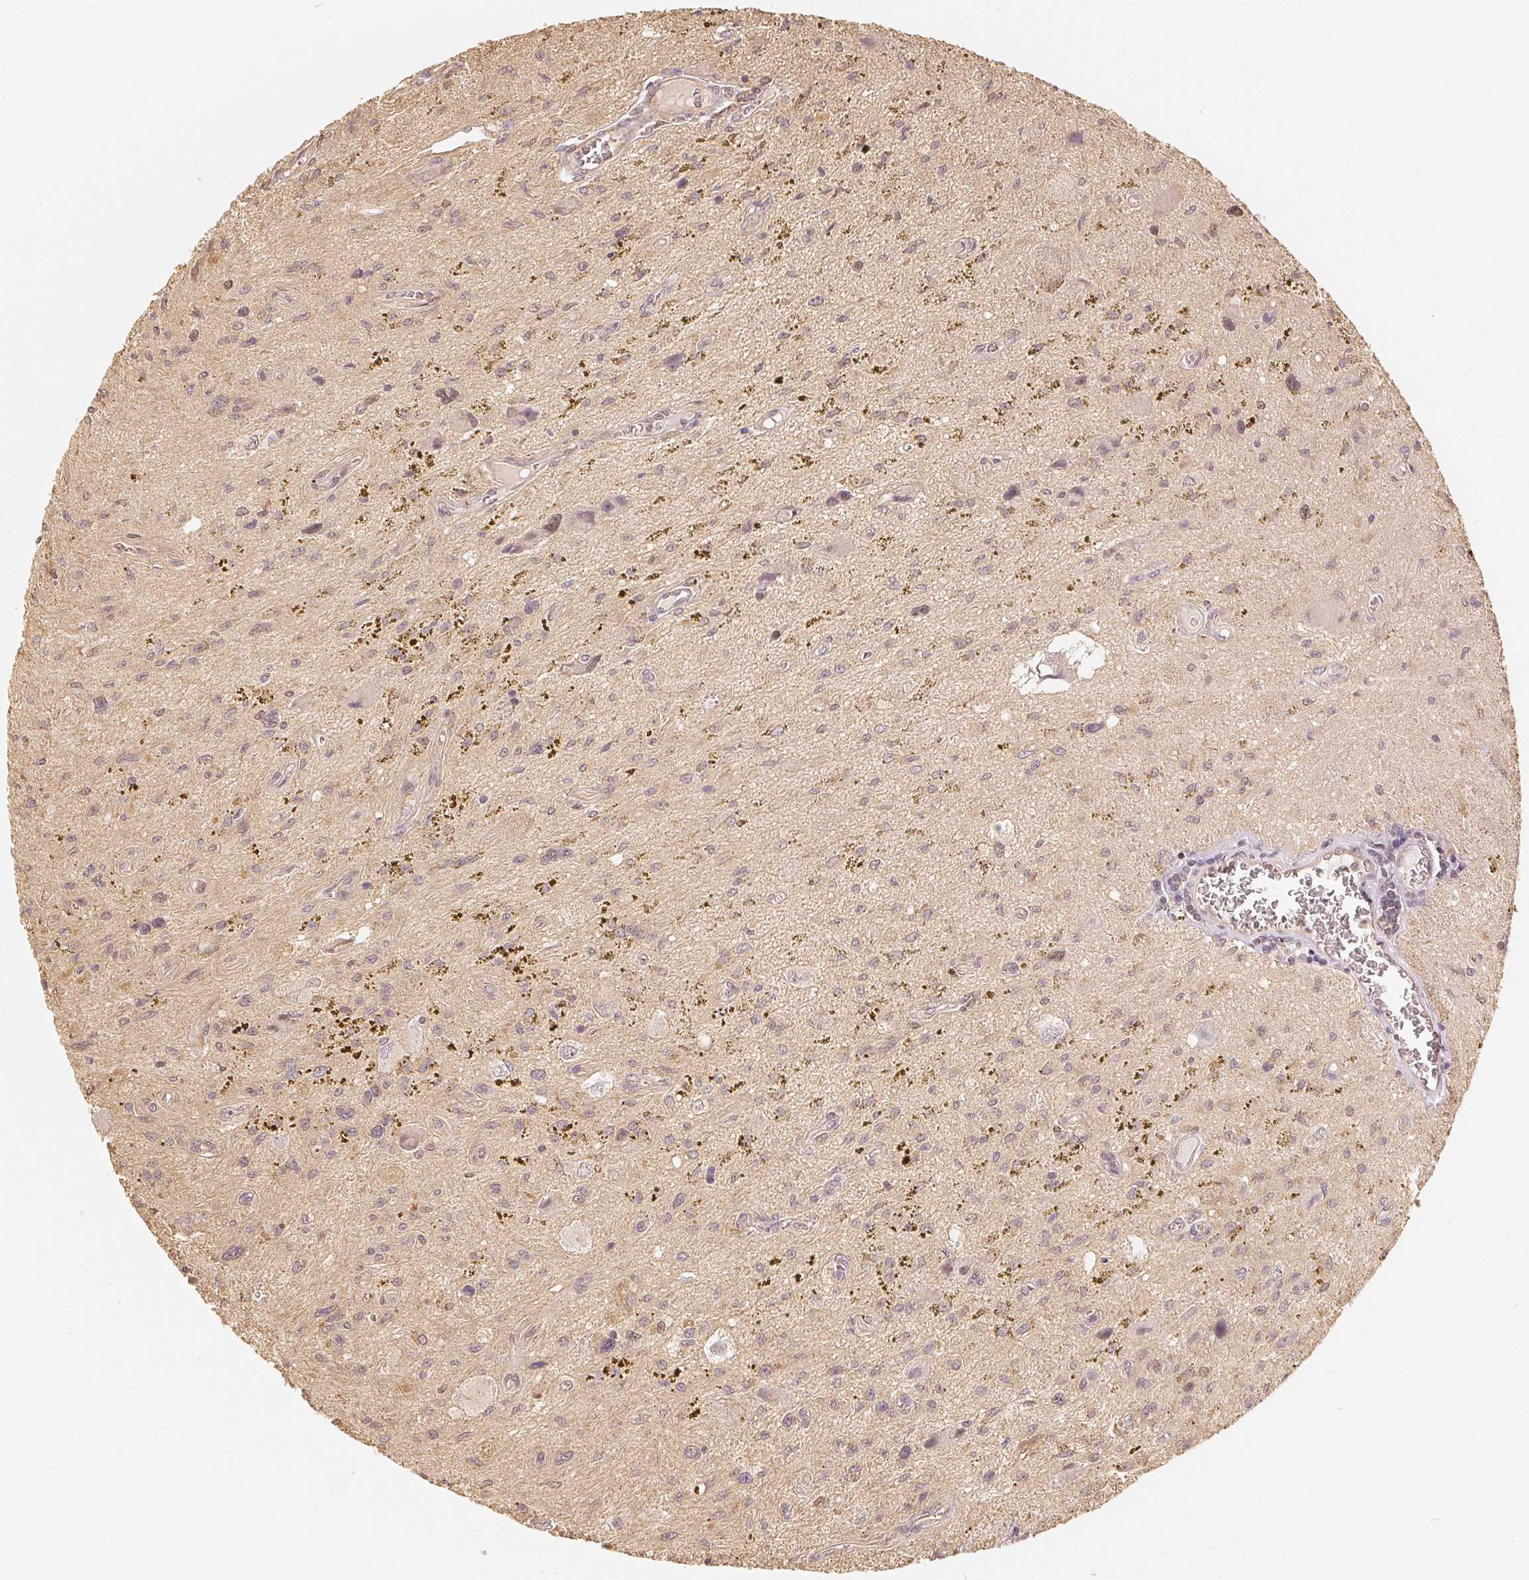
{"staining": {"intensity": "weak", "quantity": "<25%", "location": "nuclear"}, "tissue": "glioma", "cell_type": "Tumor cells", "image_type": "cancer", "snomed": [{"axis": "morphology", "description": "Glioma, malignant, Low grade"}, {"axis": "topography", "description": "Cerebellum"}], "caption": "High power microscopy image of an immunohistochemistry (IHC) histopathology image of low-grade glioma (malignant), revealing no significant expression in tumor cells. (Immunohistochemistry (ihc), brightfield microscopy, high magnification).", "gene": "GUSB", "patient": {"sex": "female", "age": 14}}